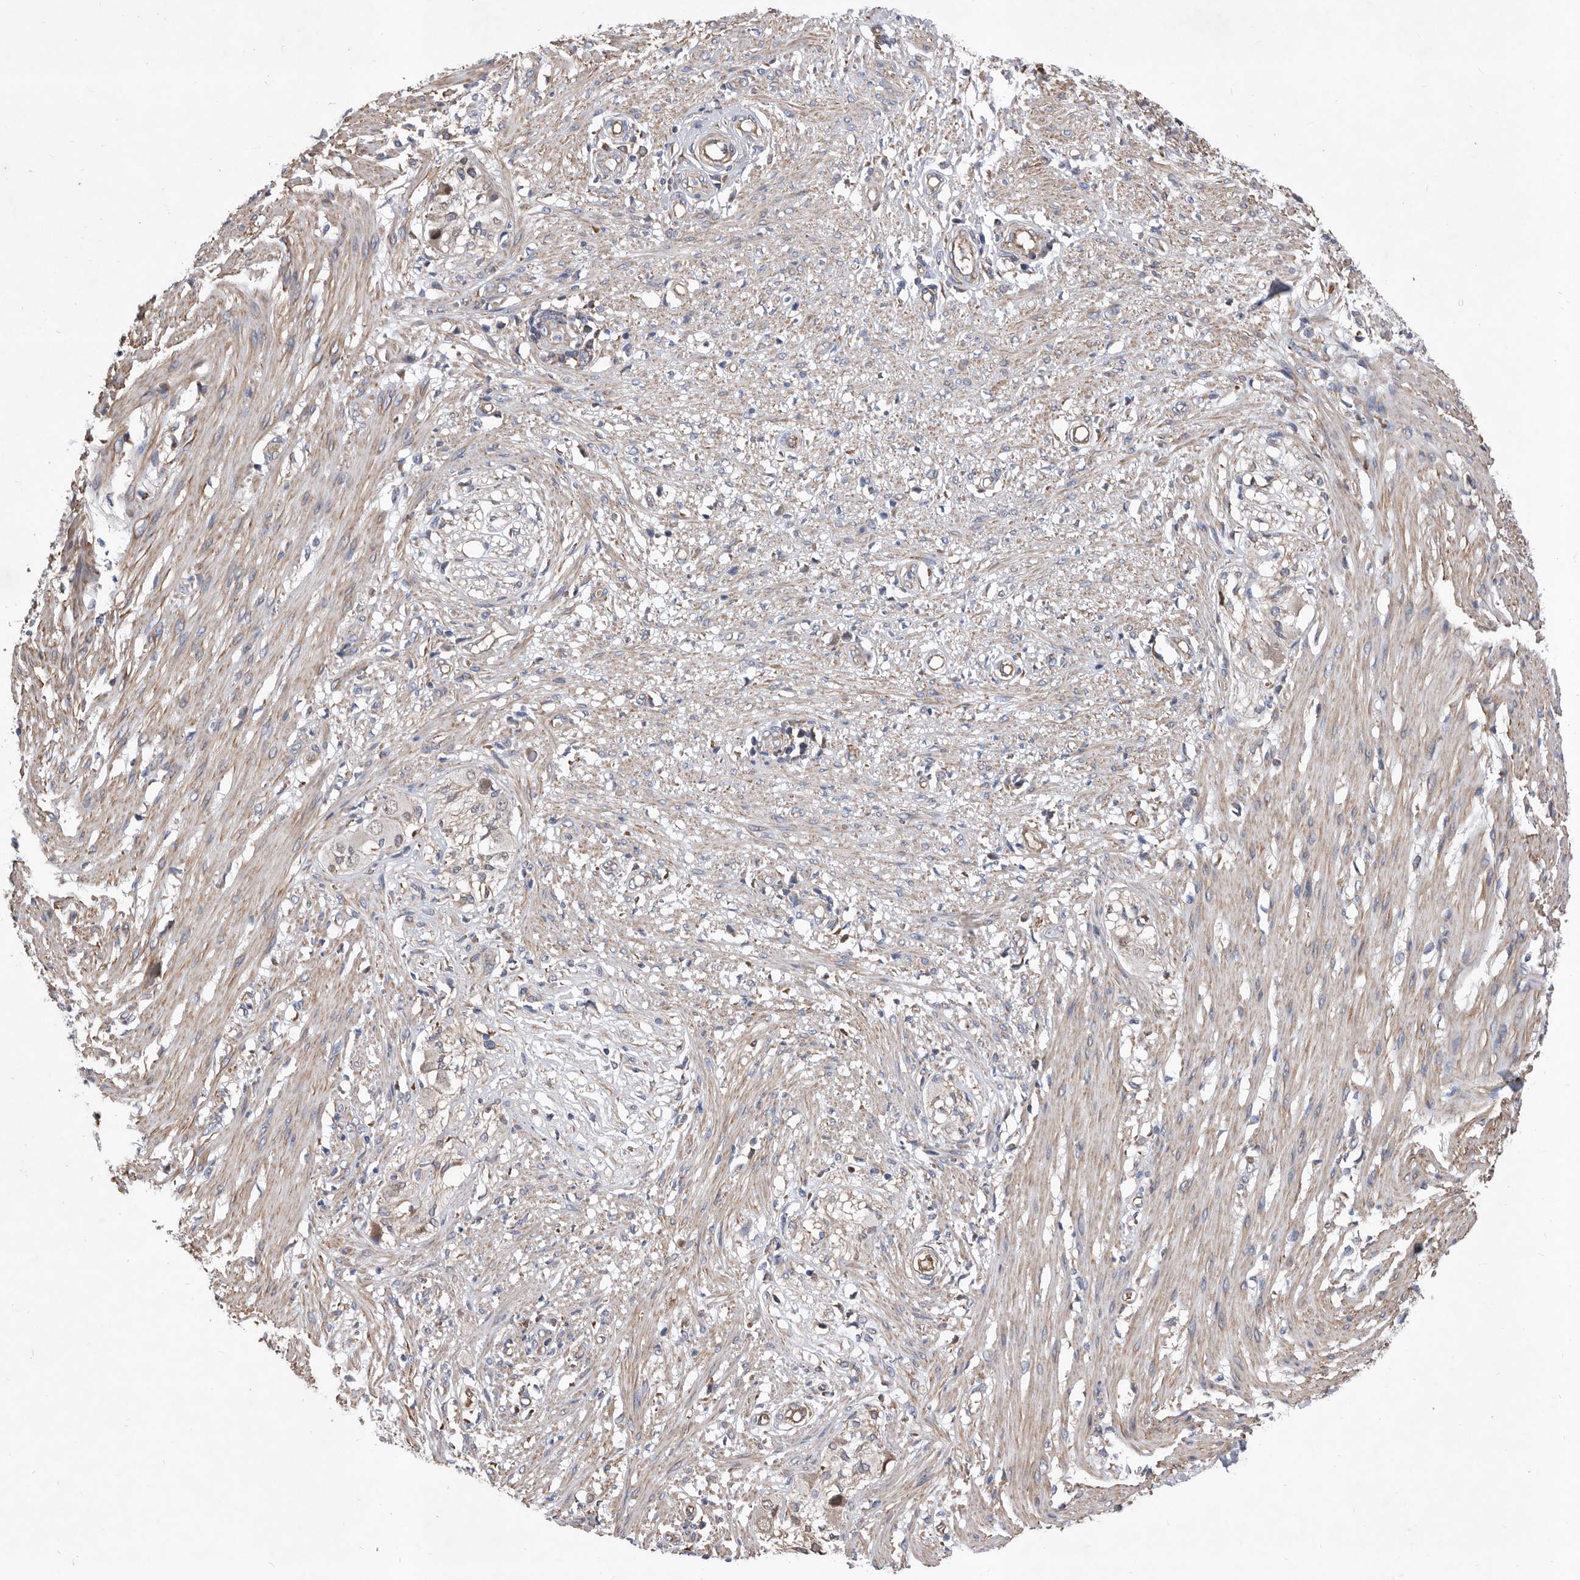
{"staining": {"intensity": "moderate", "quantity": "25%-75%", "location": "cytoplasmic/membranous"}, "tissue": "smooth muscle", "cell_type": "Smooth muscle cells", "image_type": "normal", "snomed": [{"axis": "morphology", "description": "Normal tissue, NOS"}, {"axis": "morphology", "description": "Adenocarcinoma, NOS"}, {"axis": "topography", "description": "Colon"}, {"axis": "topography", "description": "Peripheral nerve tissue"}], "caption": "IHC histopathology image of benign smooth muscle stained for a protein (brown), which shows medium levels of moderate cytoplasmic/membranous expression in approximately 25%-75% of smooth muscle cells.", "gene": "ATP13A3", "patient": {"sex": "male", "age": 14}}